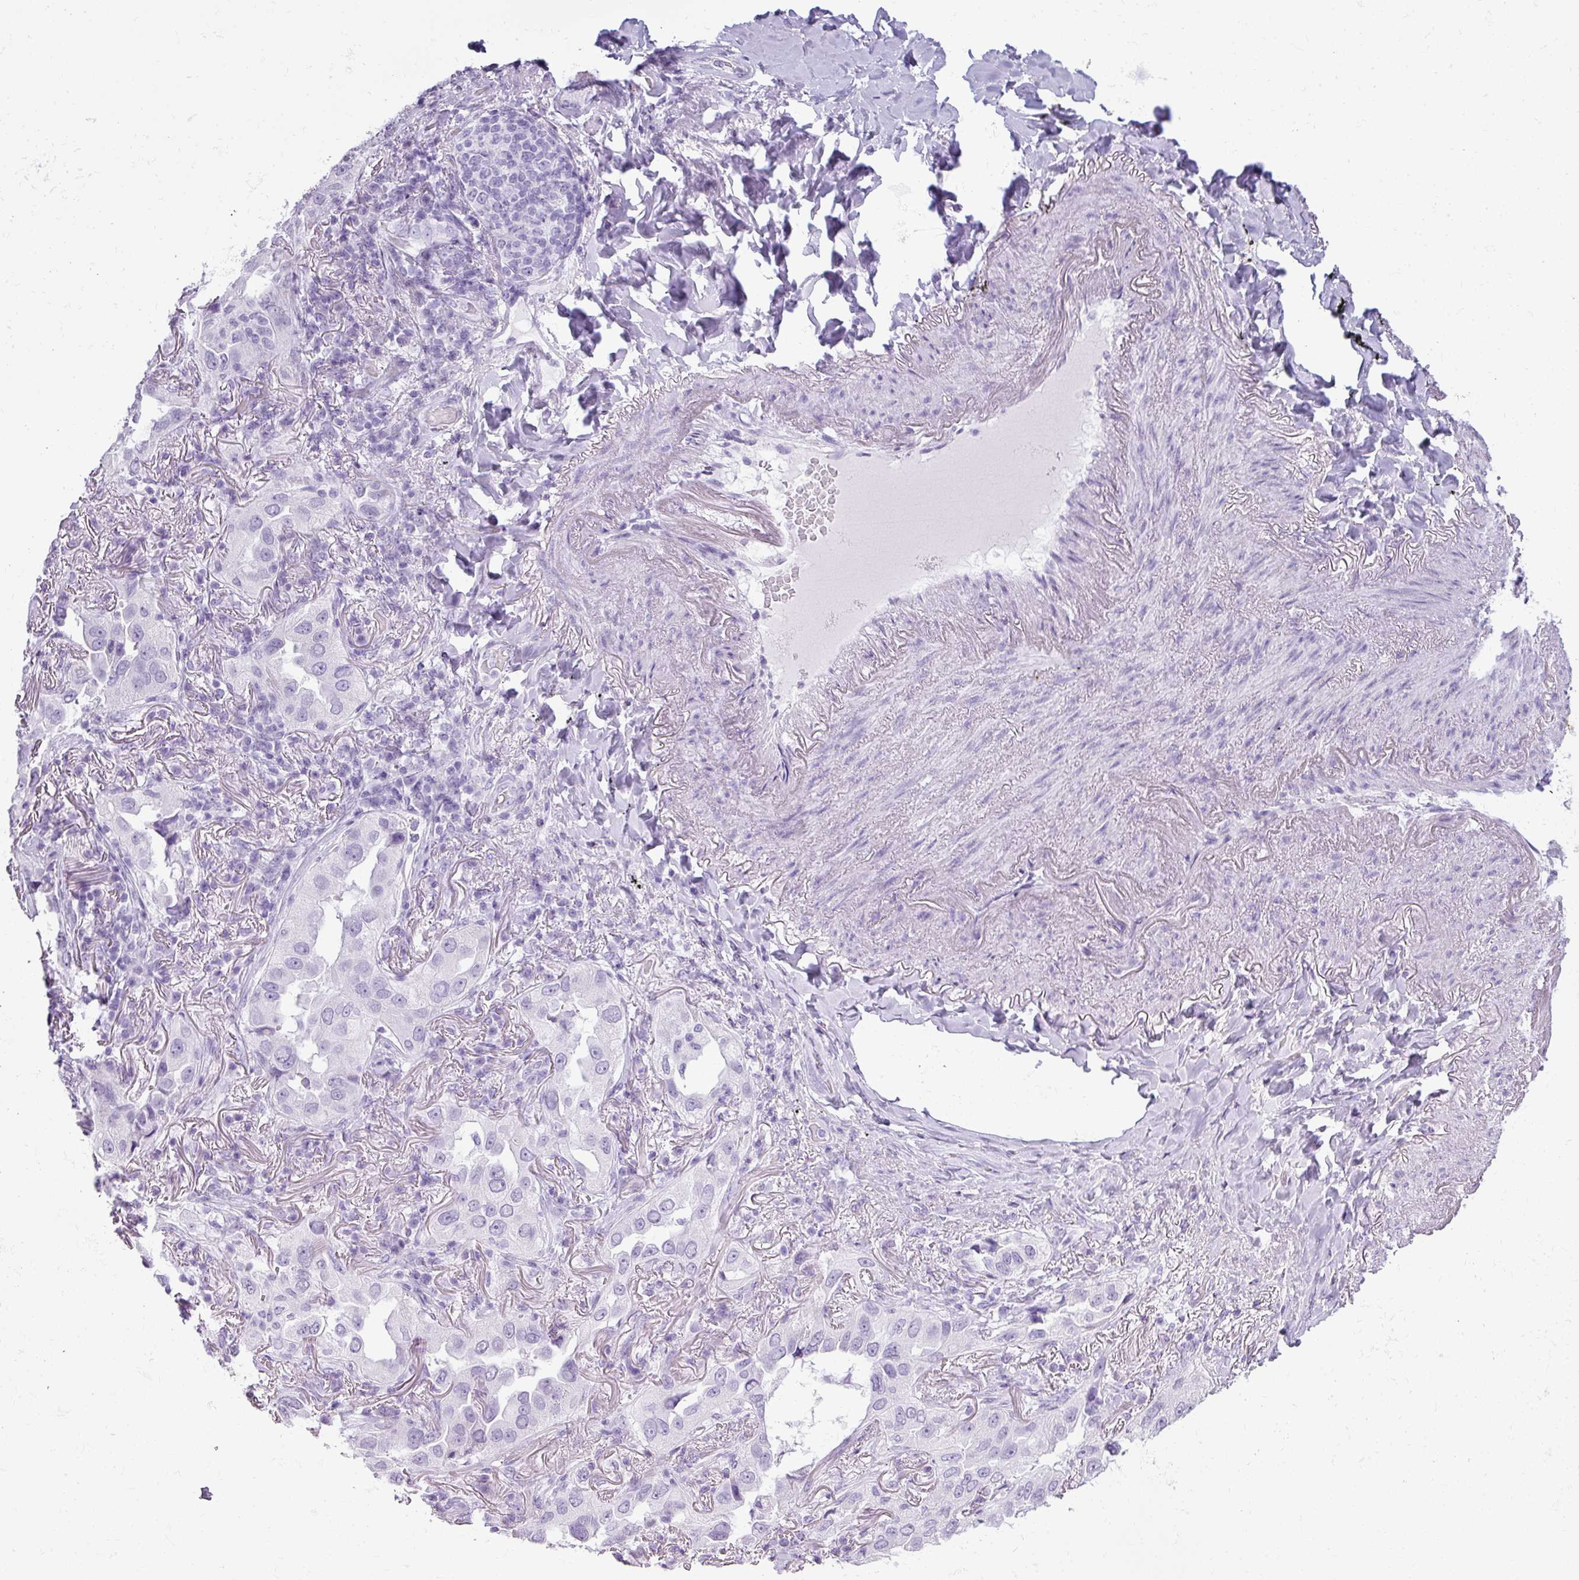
{"staining": {"intensity": "negative", "quantity": "none", "location": "none"}, "tissue": "lung cancer", "cell_type": "Tumor cells", "image_type": "cancer", "snomed": [{"axis": "morphology", "description": "Adenocarcinoma, NOS"}, {"axis": "topography", "description": "Lung"}], "caption": "DAB immunohistochemical staining of human lung cancer shows no significant positivity in tumor cells.", "gene": "RBMY1F", "patient": {"sex": "female", "age": 69}}